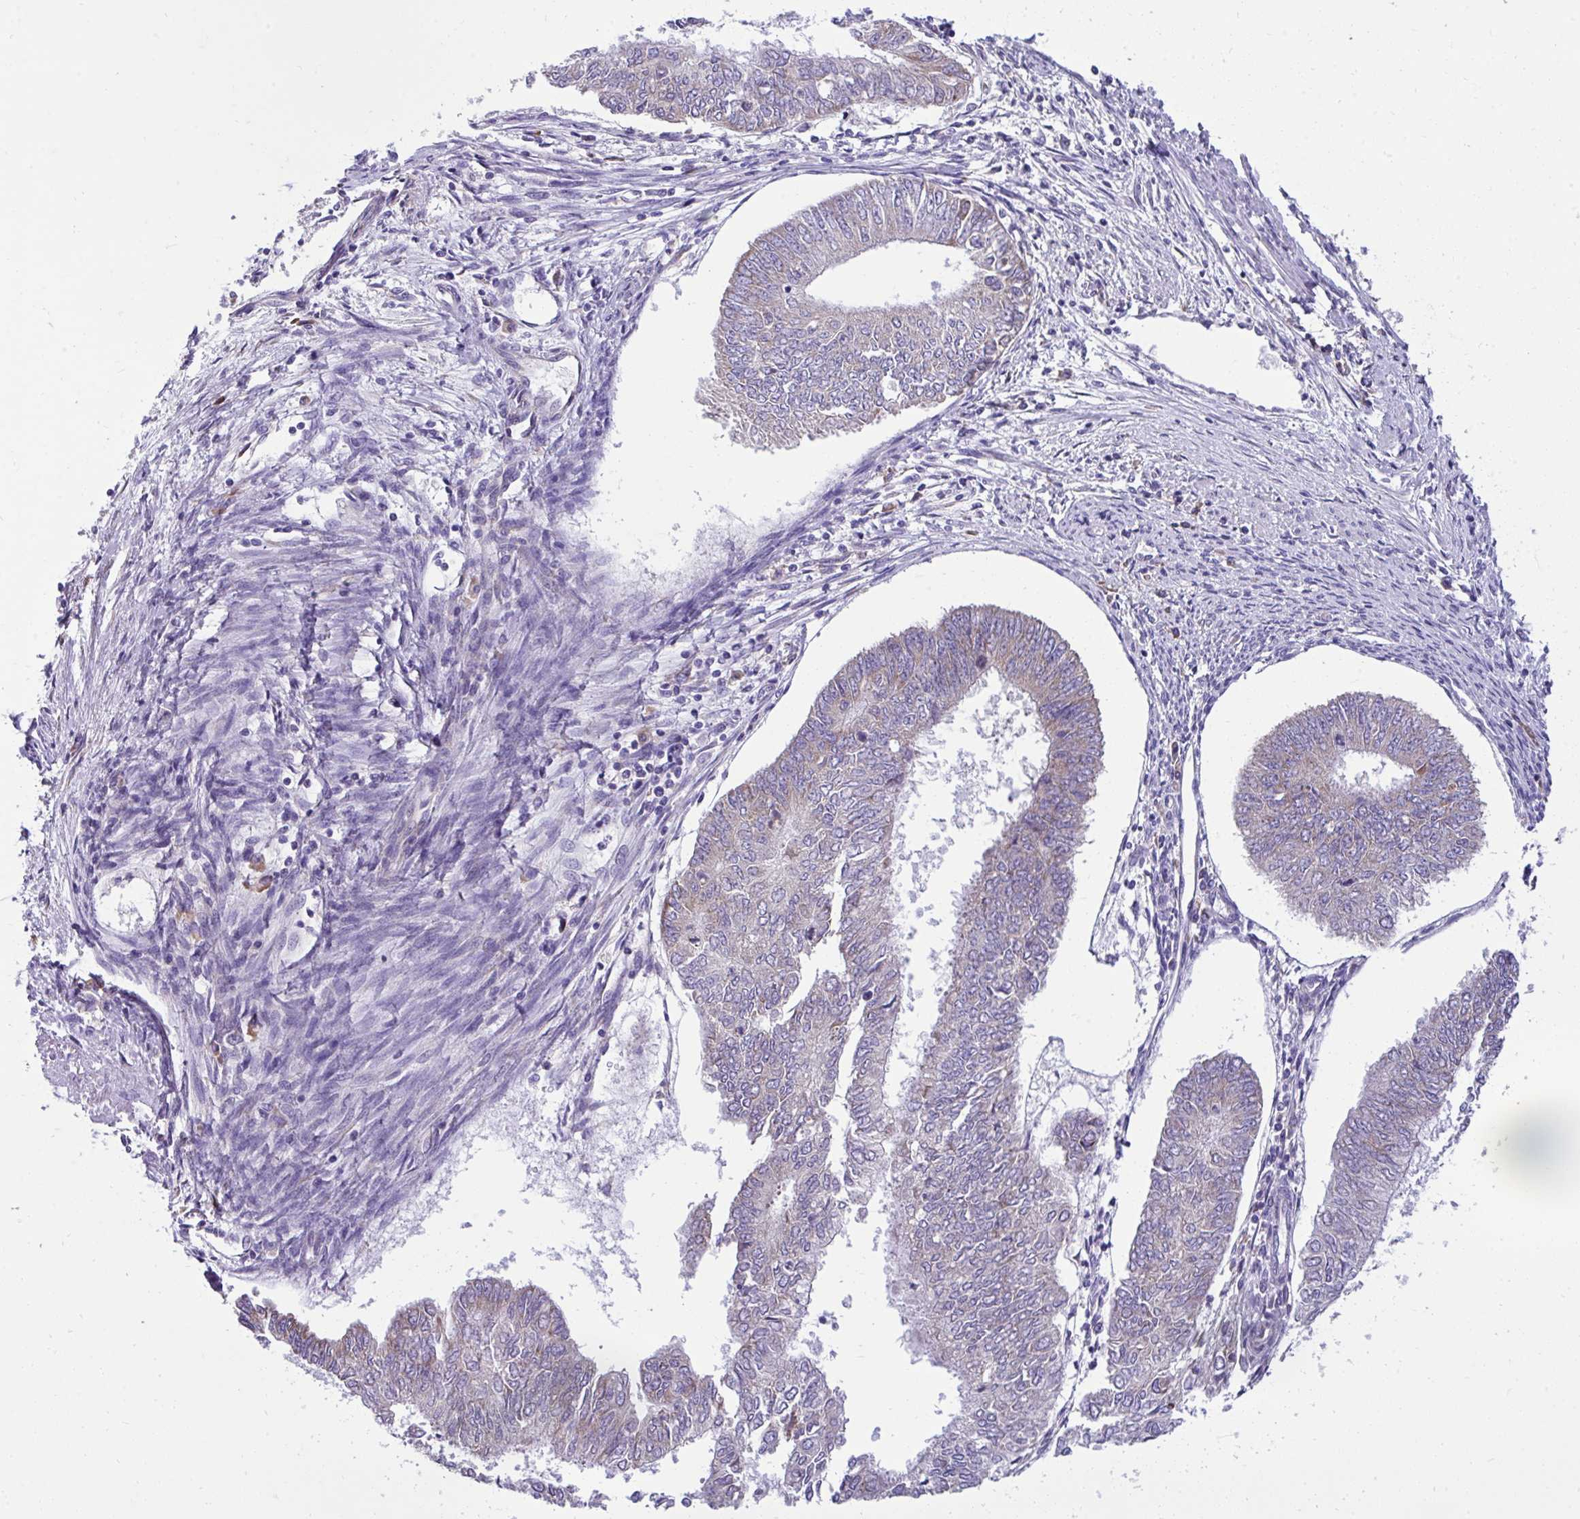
{"staining": {"intensity": "weak", "quantity": "<25%", "location": "cytoplasmic/membranous"}, "tissue": "endometrial cancer", "cell_type": "Tumor cells", "image_type": "cancer", "snomed": [{"axis": "morphology", "description": "Adenocarcinoma, NOS"}, {"axis": "topography", "description": "Endometrium"}], "caption": "IHC of human endometrial adenocarcinoma displays no positivity in tumor cells.", "gene": "RPL7", "patient": {"sex": "female", "age": 68}}